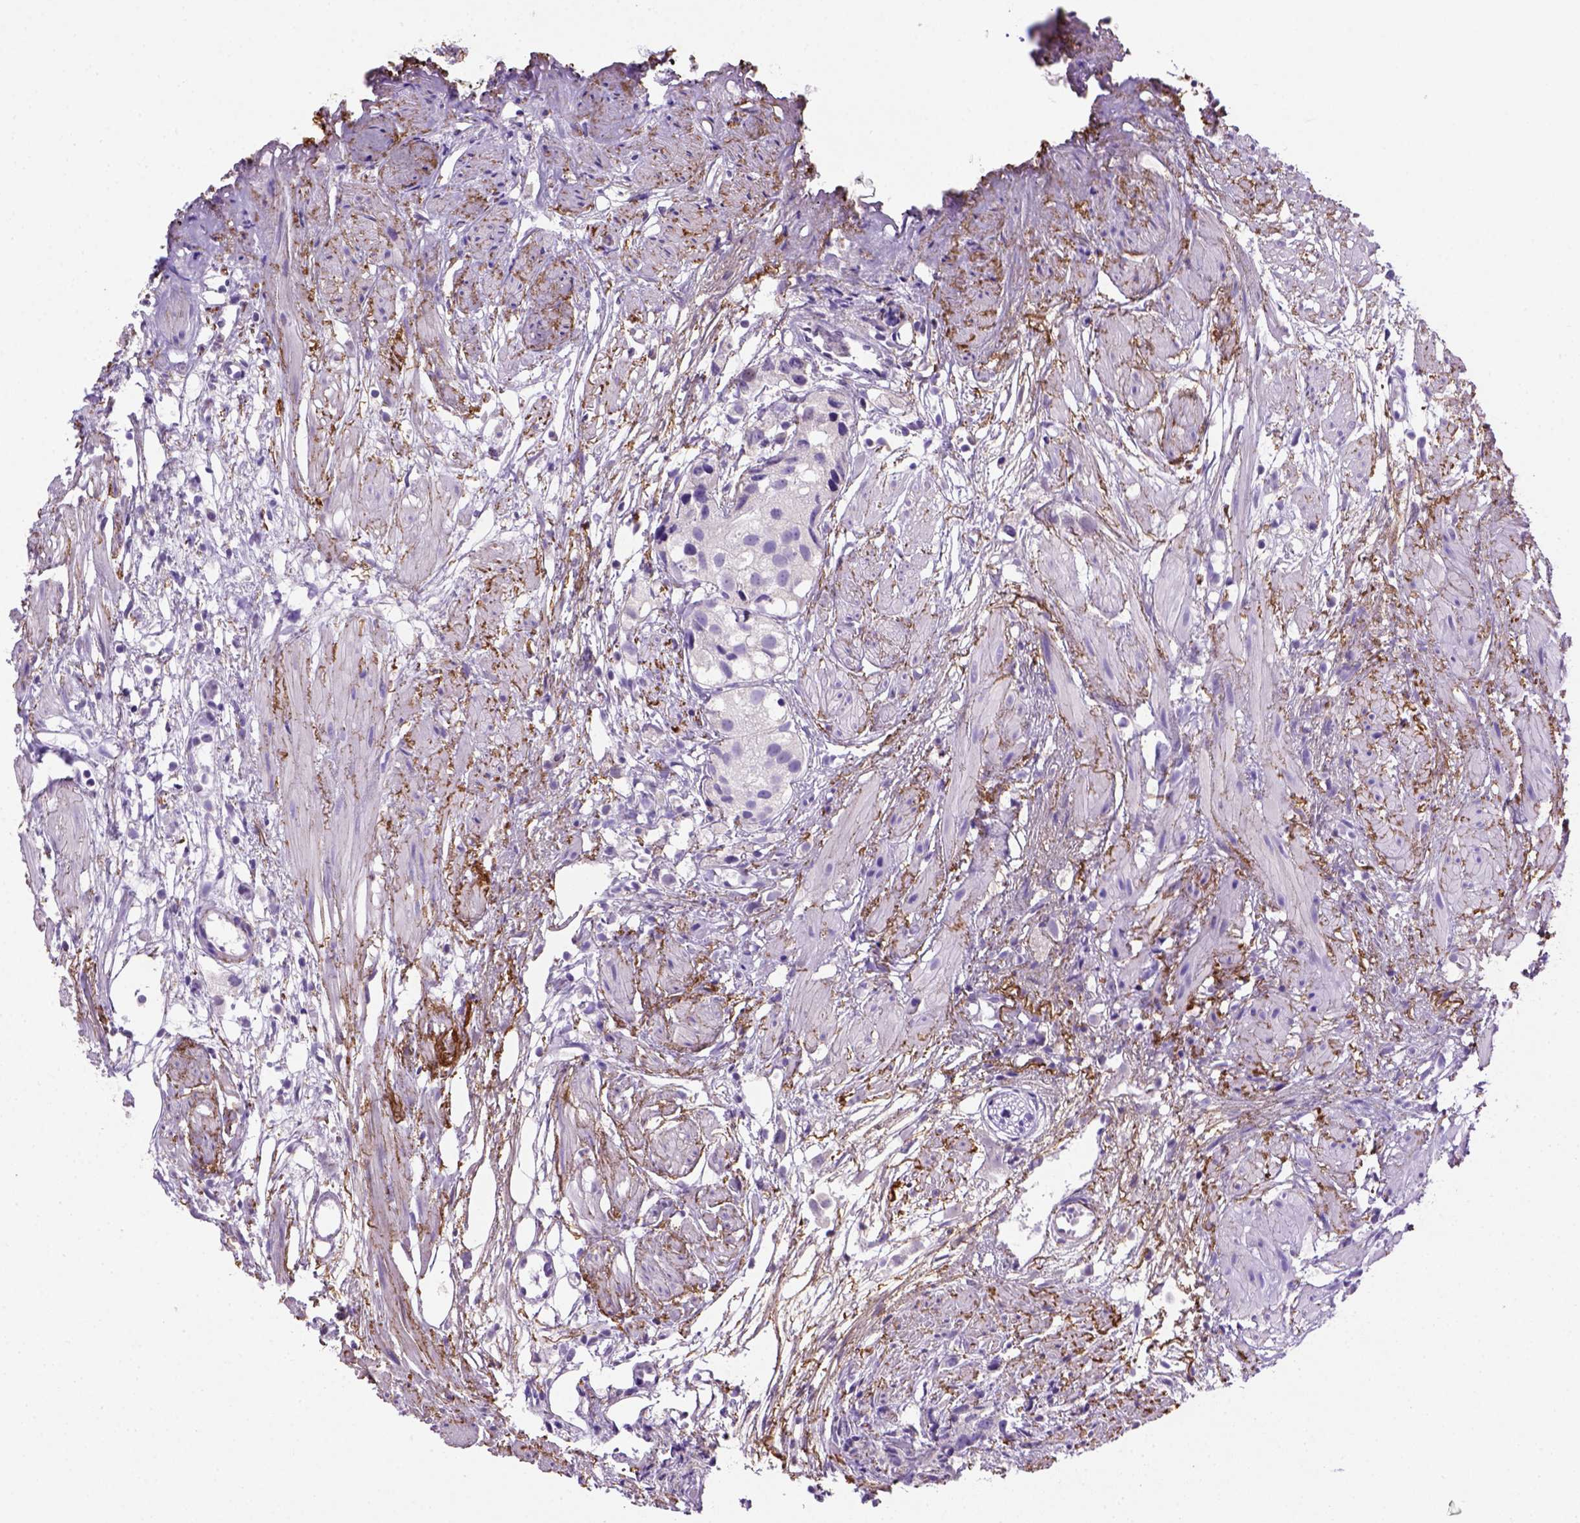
{"staining": {"intensity": "negative", "quantity": "none", "location": "none"}, "tissue": "prostate cancer", "cell_type": "Tumor cells", "image_type": "cancer", "snomed": [{"axis": "morphology", "description": "Adenocarcinoma, High grade"}, {"axis": "topography", "description": "Prostate"}], "caption": "High magnification brightfield microscopy of prostate high-grade adenocarcinoma stained with DAB (brown) and counterstained with hematoxylin (blue): tumor cells show no significant positivity. (Brightfield microscopy of DAB (3,3'-diaminobenzidine) immunohistochemistry at high magnification).", "gene": "SIRPD", "patient": {"sex": "male", "age": 68}}